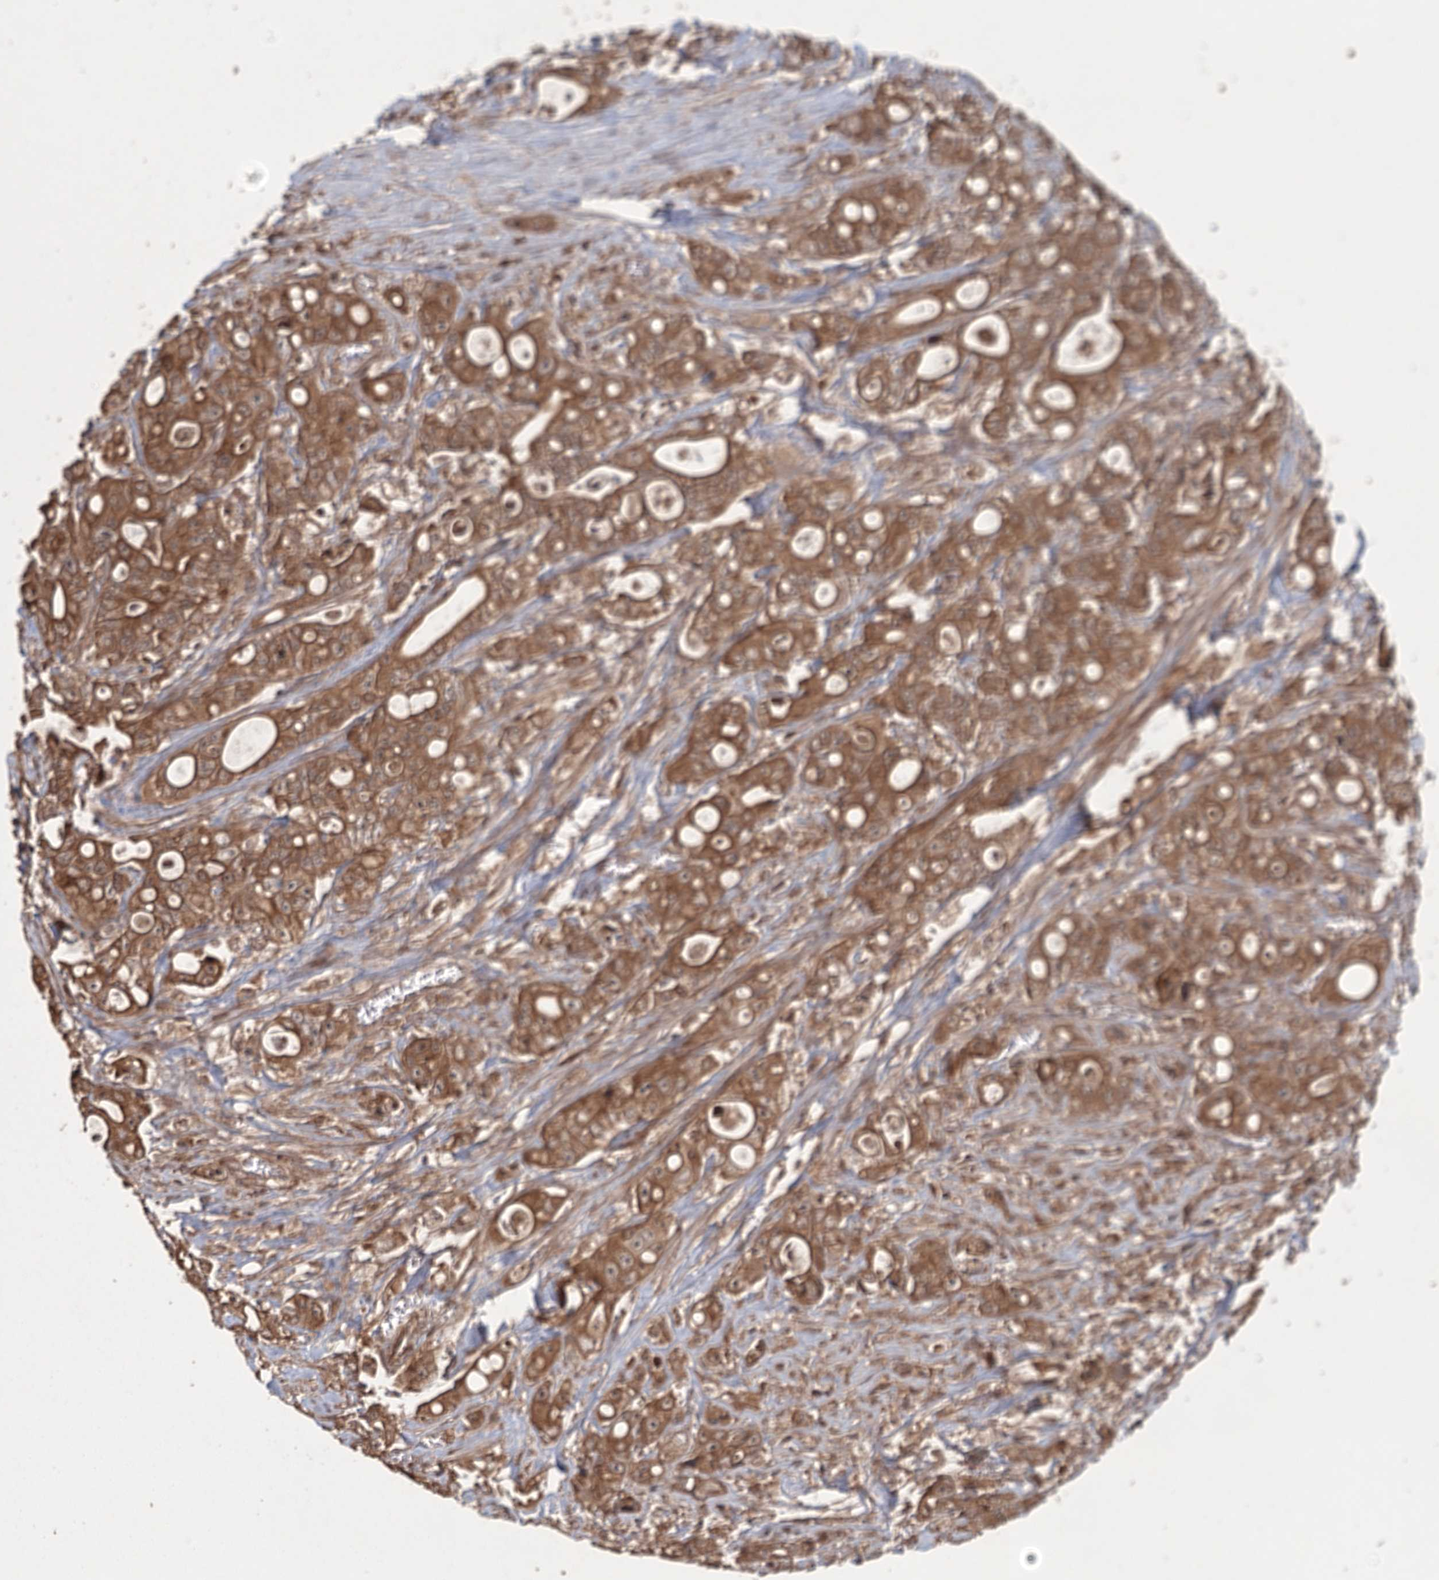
{"staining": {"intensity": "moderate", "quantity": ">75%", "location": "cytoplasmic/membranous"}, "tissue": "colorectal cancer", "cell_type": "Tumor cells", "image_type": "cancer", "snomed": [{"axis": "morphology", "description": "Adenocarcinoma, NOS"}, {"axis": "topography", "description": "Colon"}], "caption": "Immunohistochemistry (IHC) (DAB) staining of human colorectal cancer (adenocarcinoma) shows moderate cytoplasmic/membranous protein positivity in about >75% of tumor cells. (IHC, brightfield microscopy, high magnification).", "gene": "RPAP3", "patient": {"sex": "female", "age": 46}}